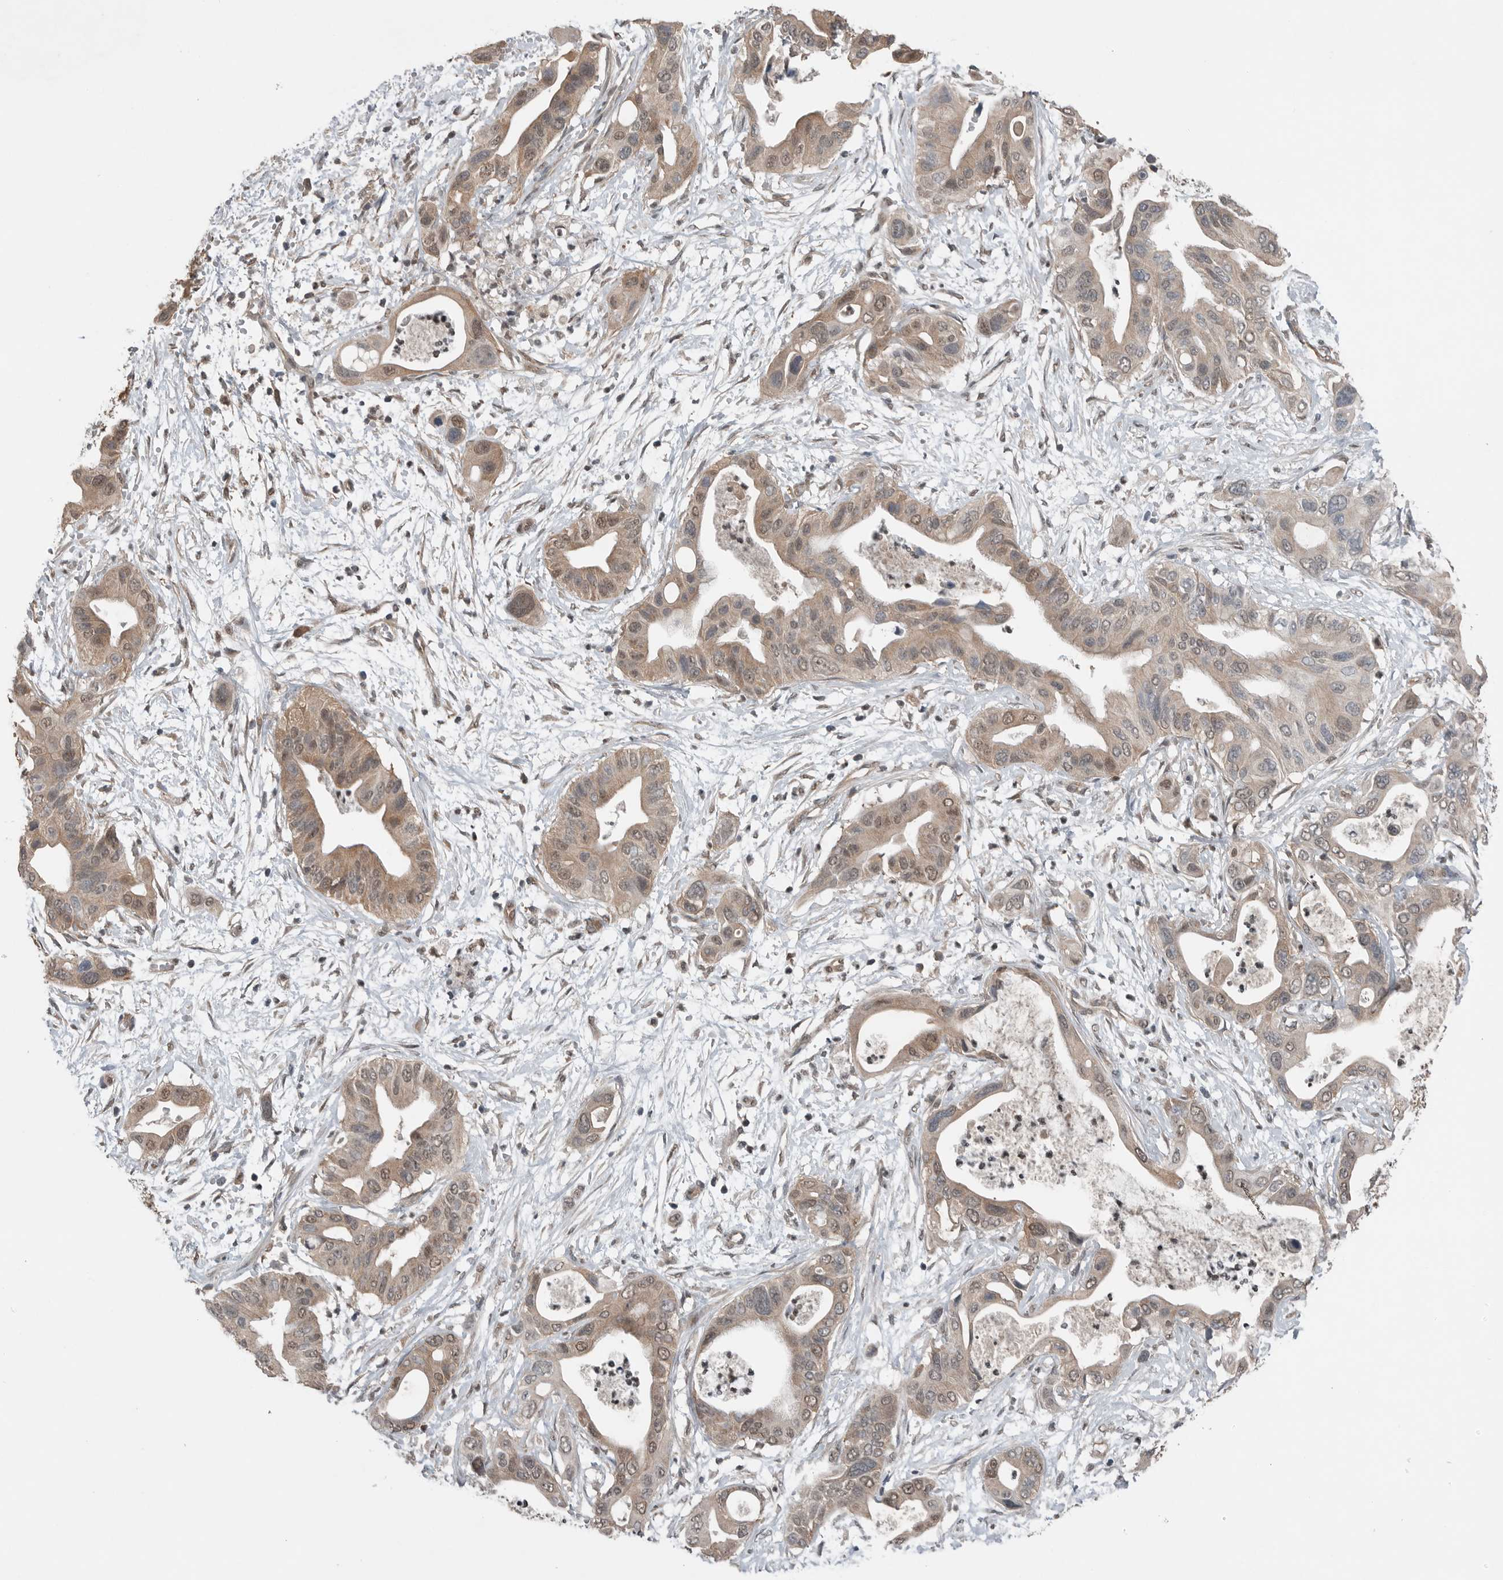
{"staining": {"intensity": "moderate", "quantity": ">75%", "location": "cytoplasmic/membranous,nuclear"}, "tissue": "pancreatic cancer", "cell_type": "Tumor cells", "image_type": "cancer", "snomed": [{"axis": "morphology", "description": "Adenocarcinoma, NOS"}, {"axis": "topography", "description": "Pancreas"}], "caption": "Moderate cytoplasmic/membranous and nuclear expression for a protein is appreciated in about >75% of tumor cells of adenocarcinoma (pancreatic) using IHC.", "gene": "MFAP3L", "patient": {"sex": "male", "age": 66}}